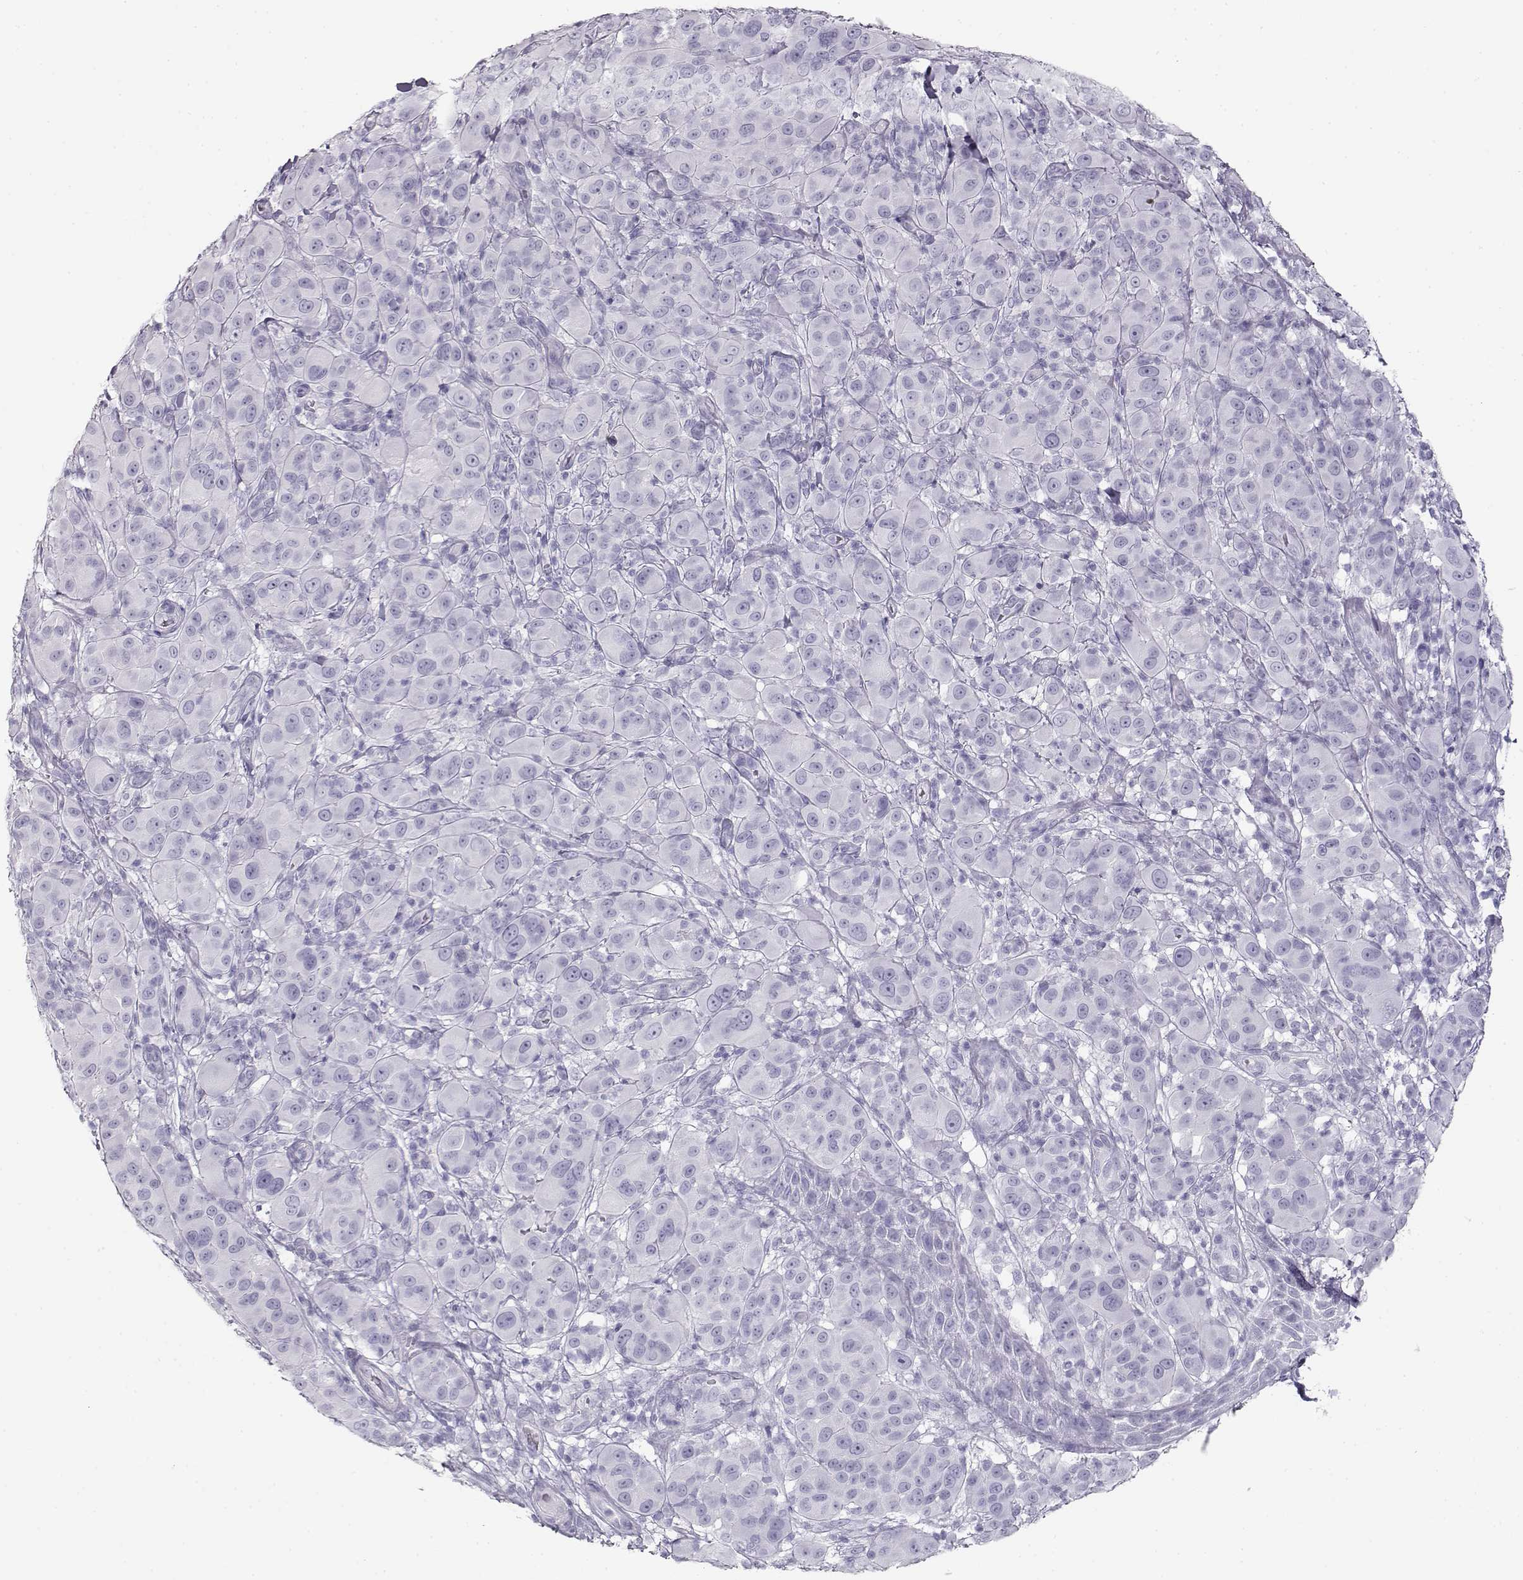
{"staining": {"intensity": "negative", "quantity": "none", "location": "none"}, "tissue": "melanoma", "cell_type": "Tumor cells", "image_type": "cancer", "snomed": [{"axis": "morphology", "description": "Malignant melanoma, NOS"}, {"axis": "topography", "description": "Skin"}], "caption": "This is a image of immunohistochemistry (IHC) staining of malignant melanoma, which shows no staining in tumor cells.", "gene": "TKTL1", "patient": {"sex": "female", "age": 87}}